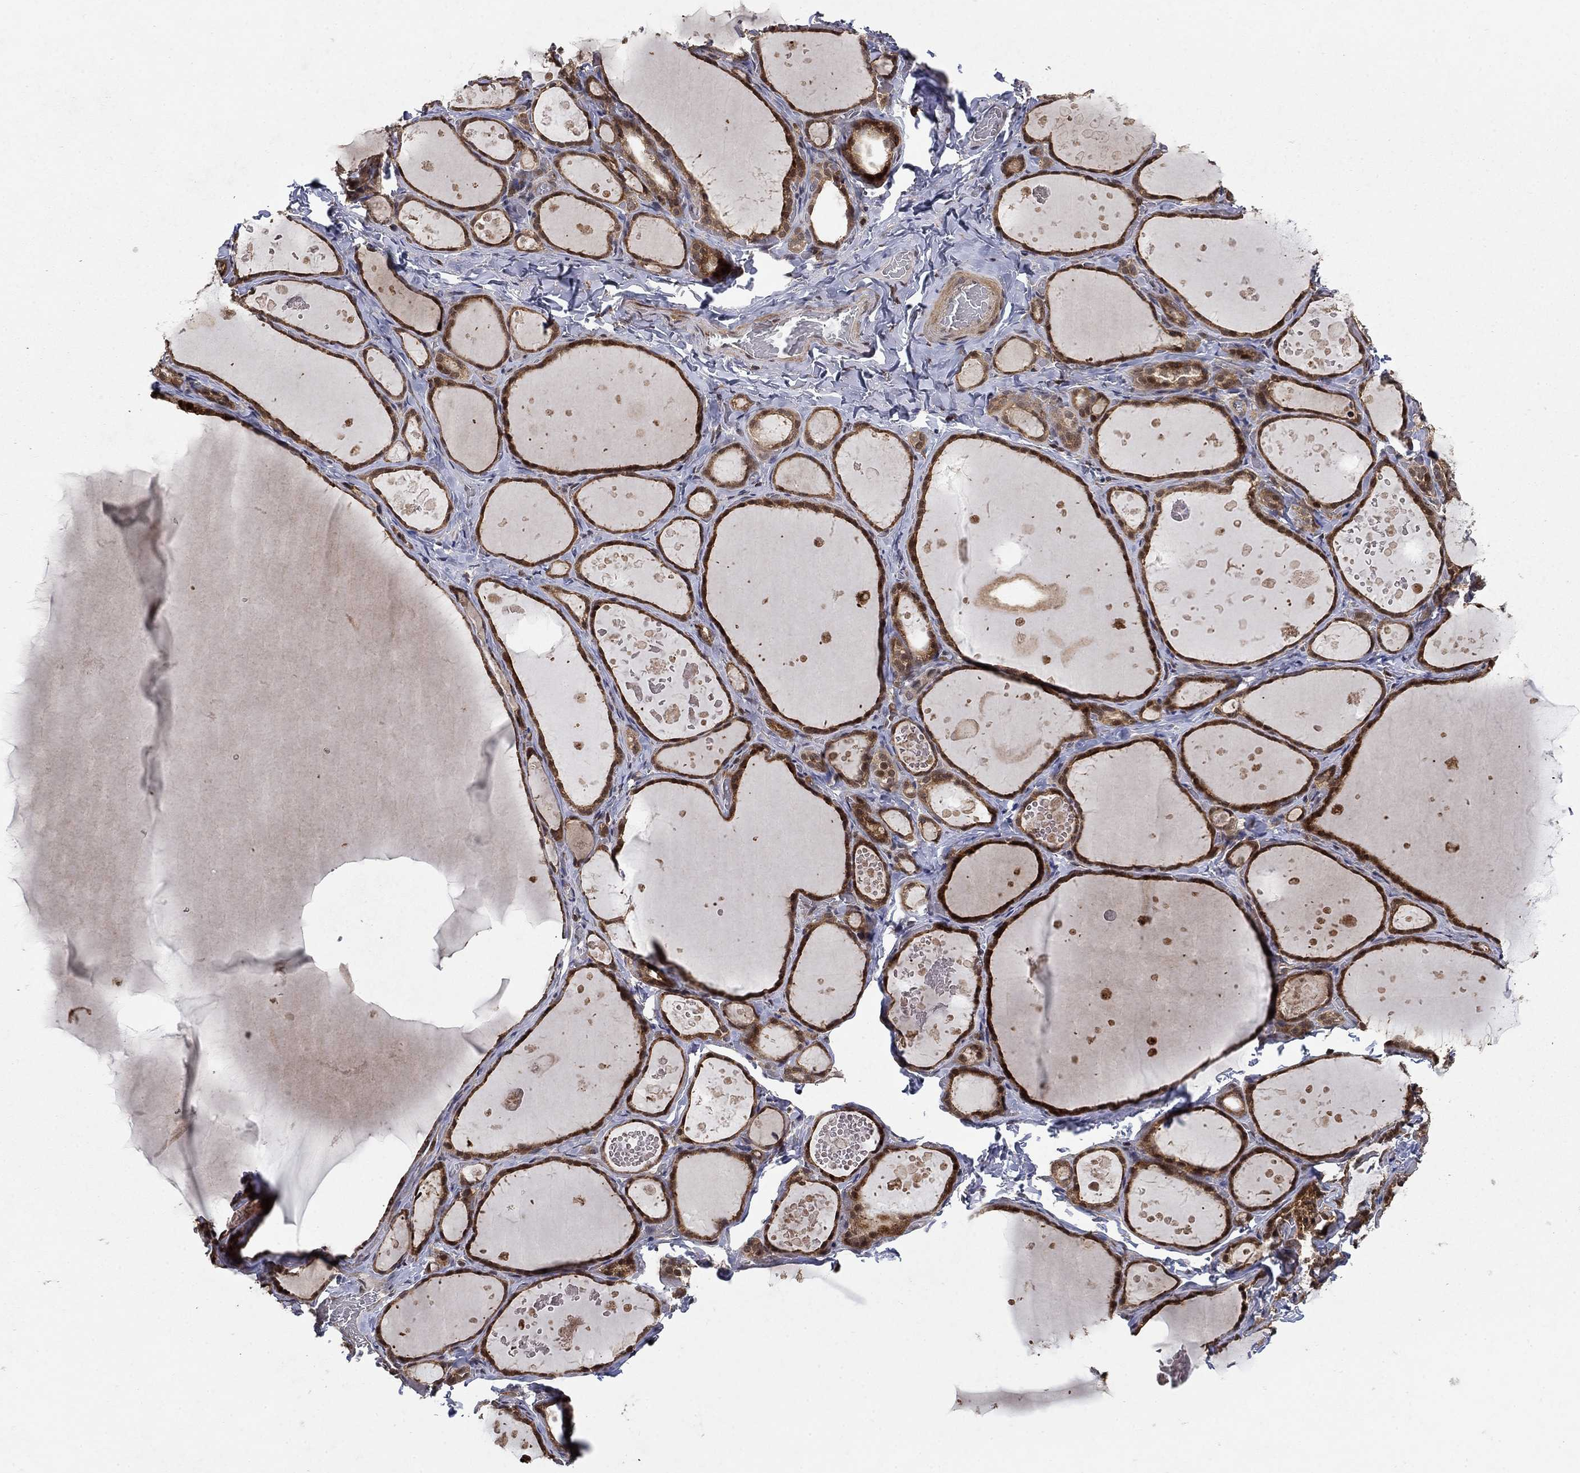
{"staining": {"intensity": "strong", "quantity": "25%-75%", "location": "cytoplasmic/membranous"}, "tissue": "thyroid gland", "cell_type": "Glandular cells", "image_type": "normal", "snomed": [{"axis": "morphology", "description": "Normal tissue, NOS"}, {"axis": "topography", "description": "Thyroid gland"}], "caption": "Brown immunohistochemical staining in normal thyroid gland shows strong cytoplasmic/membranous positivity in approximately 25%-75% of glandular cells.", "gene": "CCDC66", "patient": {"sex": "female", "age": 56}}